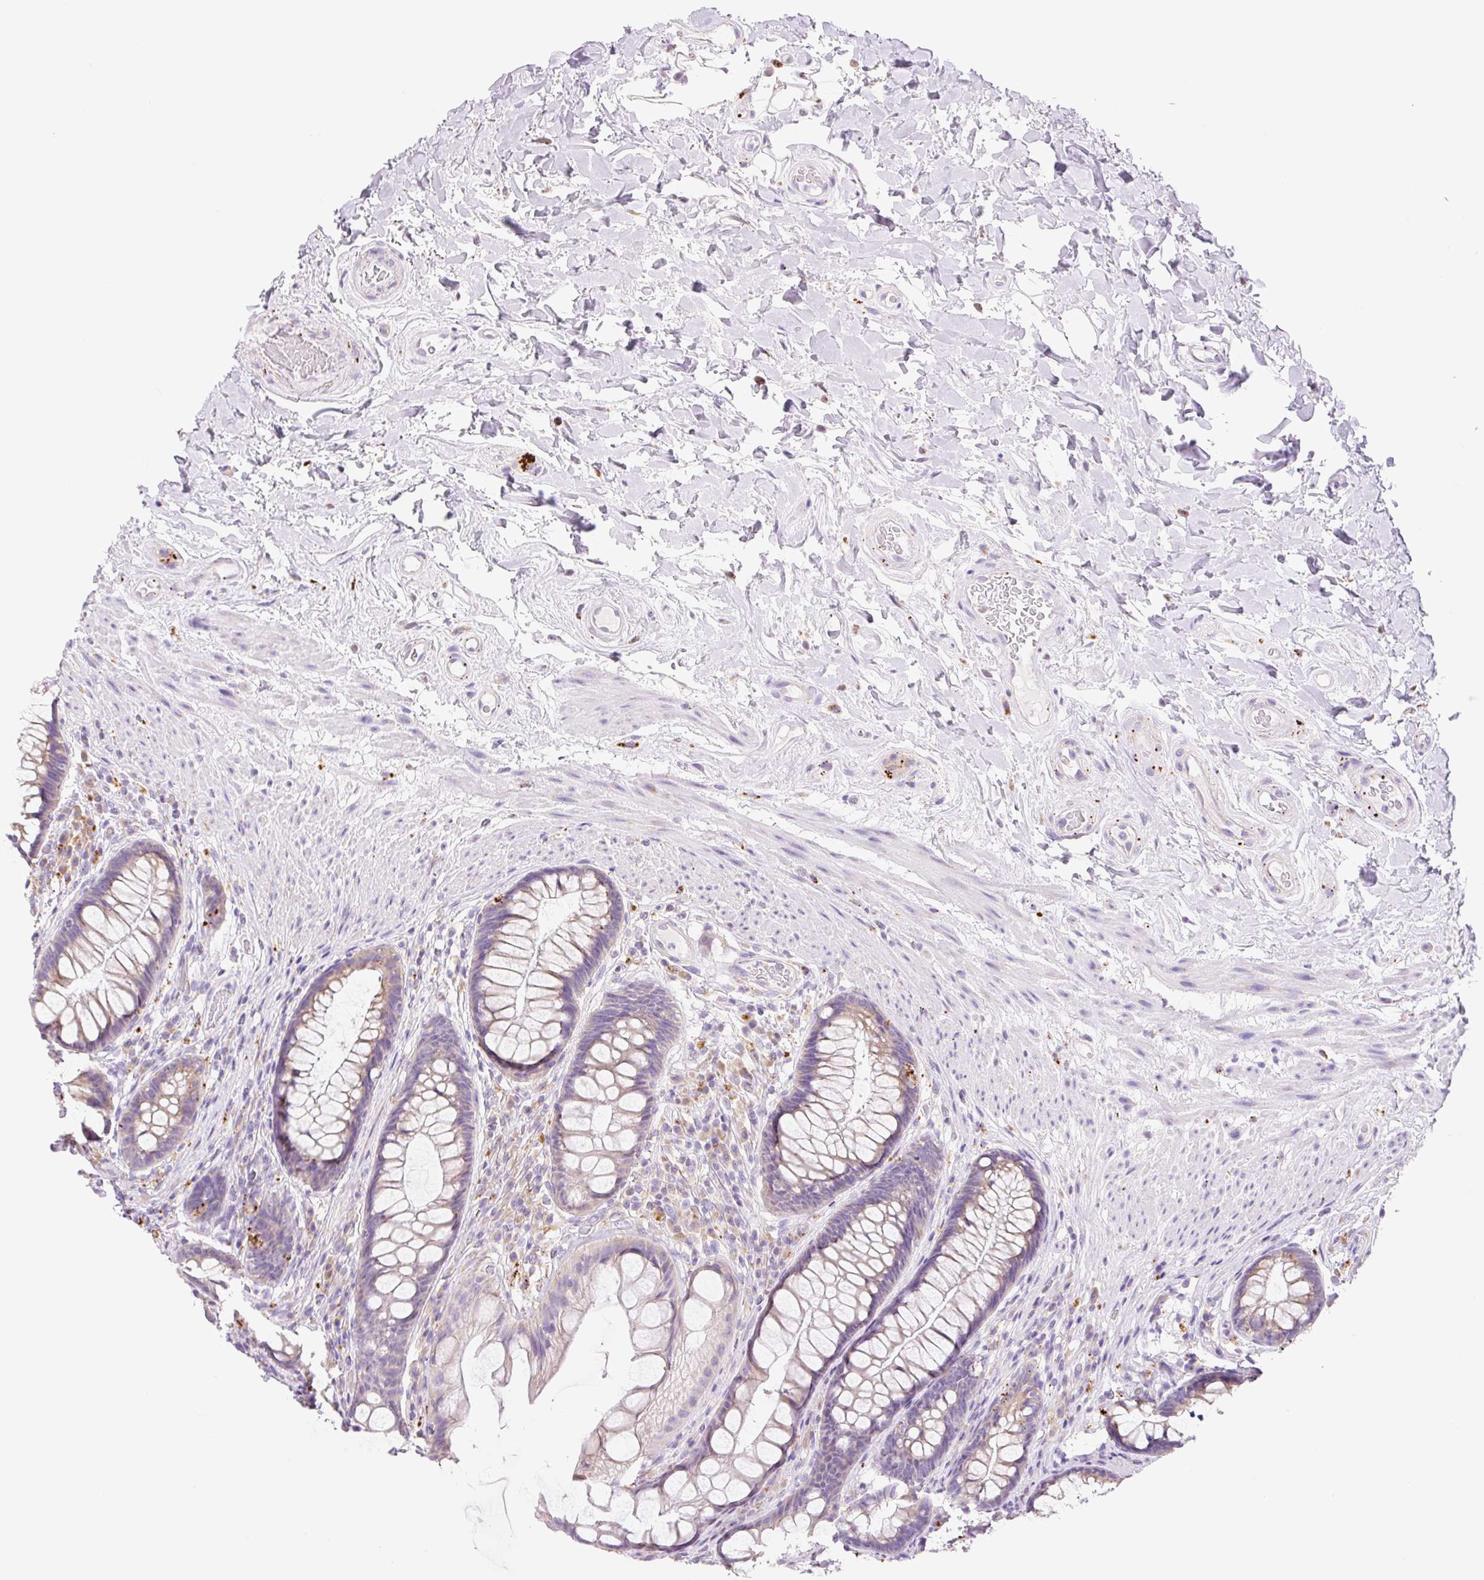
{"staining": {"intensity": "weak", "quantity": "25%-75%", "location": "cytoplasmic/membranous"}, "tissue": "rectum", "cell_type": "Glandular cells", "image_type": "normal", "snomed": [{"axis": "morphology", "description": "Normal tissue, NOS"}, {"axis": "topography", "description": "Rectum"}], "caption": "Glandular cells demonstrate low levels of weak cytoplasmic/membranous expression in about 25%-75% of cells in benign rectum.", "gene": "CLEC3A", "patient": {"sex": "male", "age": 74}}